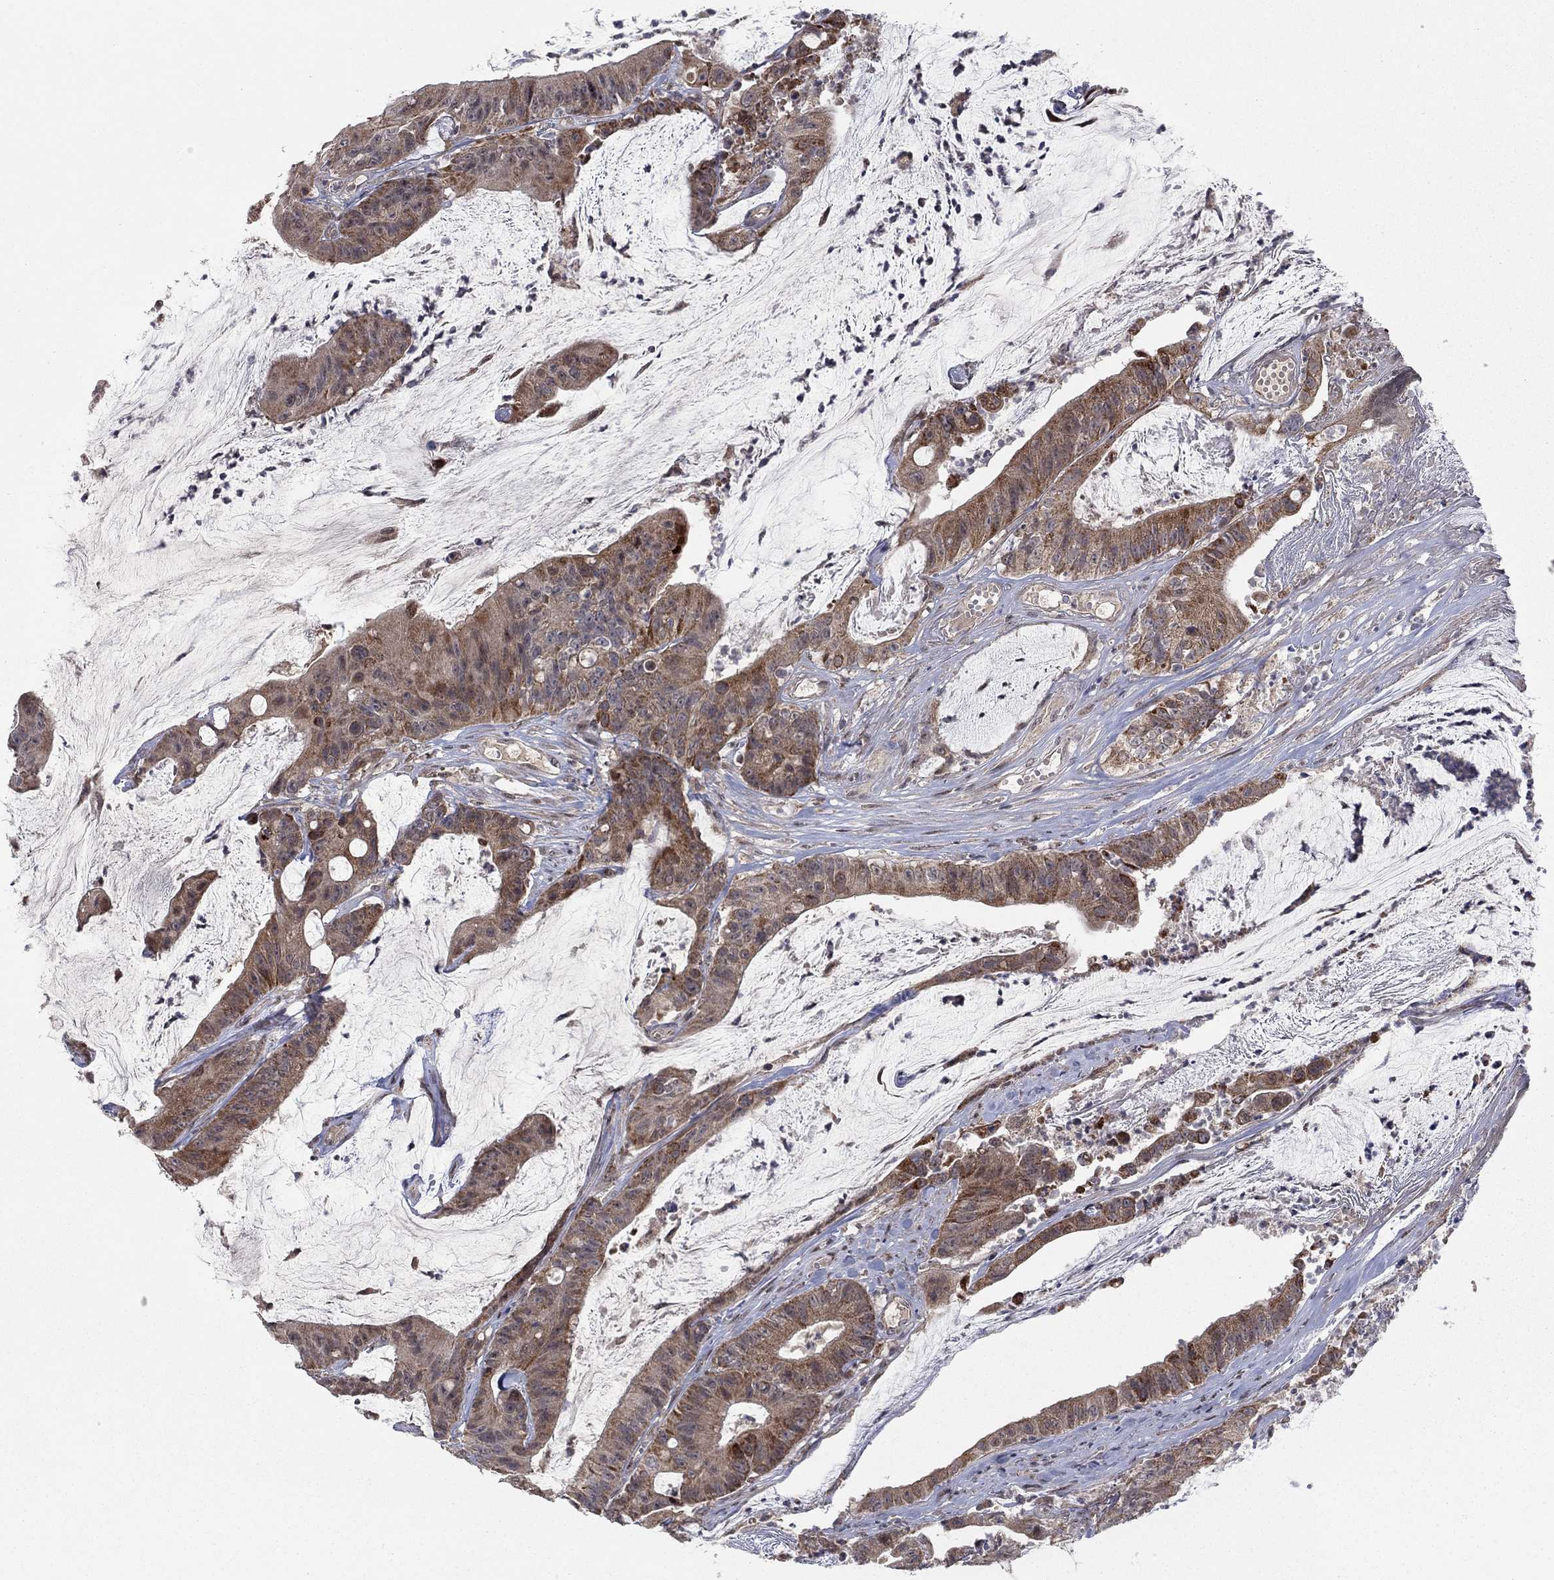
{"staining": {"intensity": "moderate", "quantity": ">75%", "location": "cytoplasmic/membranous"}, "tissue": "colorectal cancer", "cell_type": "Tumor cells", "image_type": "cancer", "snomed": [{"axis": "morphology", "description": "Adenocarcinoma, NOS"}, {"axis": "topography", "description": "Colon"}], "caption": "Human colorectal cancer (adenocarcinoma) stained with a protein marker exhibits moderate staining in tumor cells.", "gene": "ZNF395", "patient": {"sex": "female", "age": 69}}